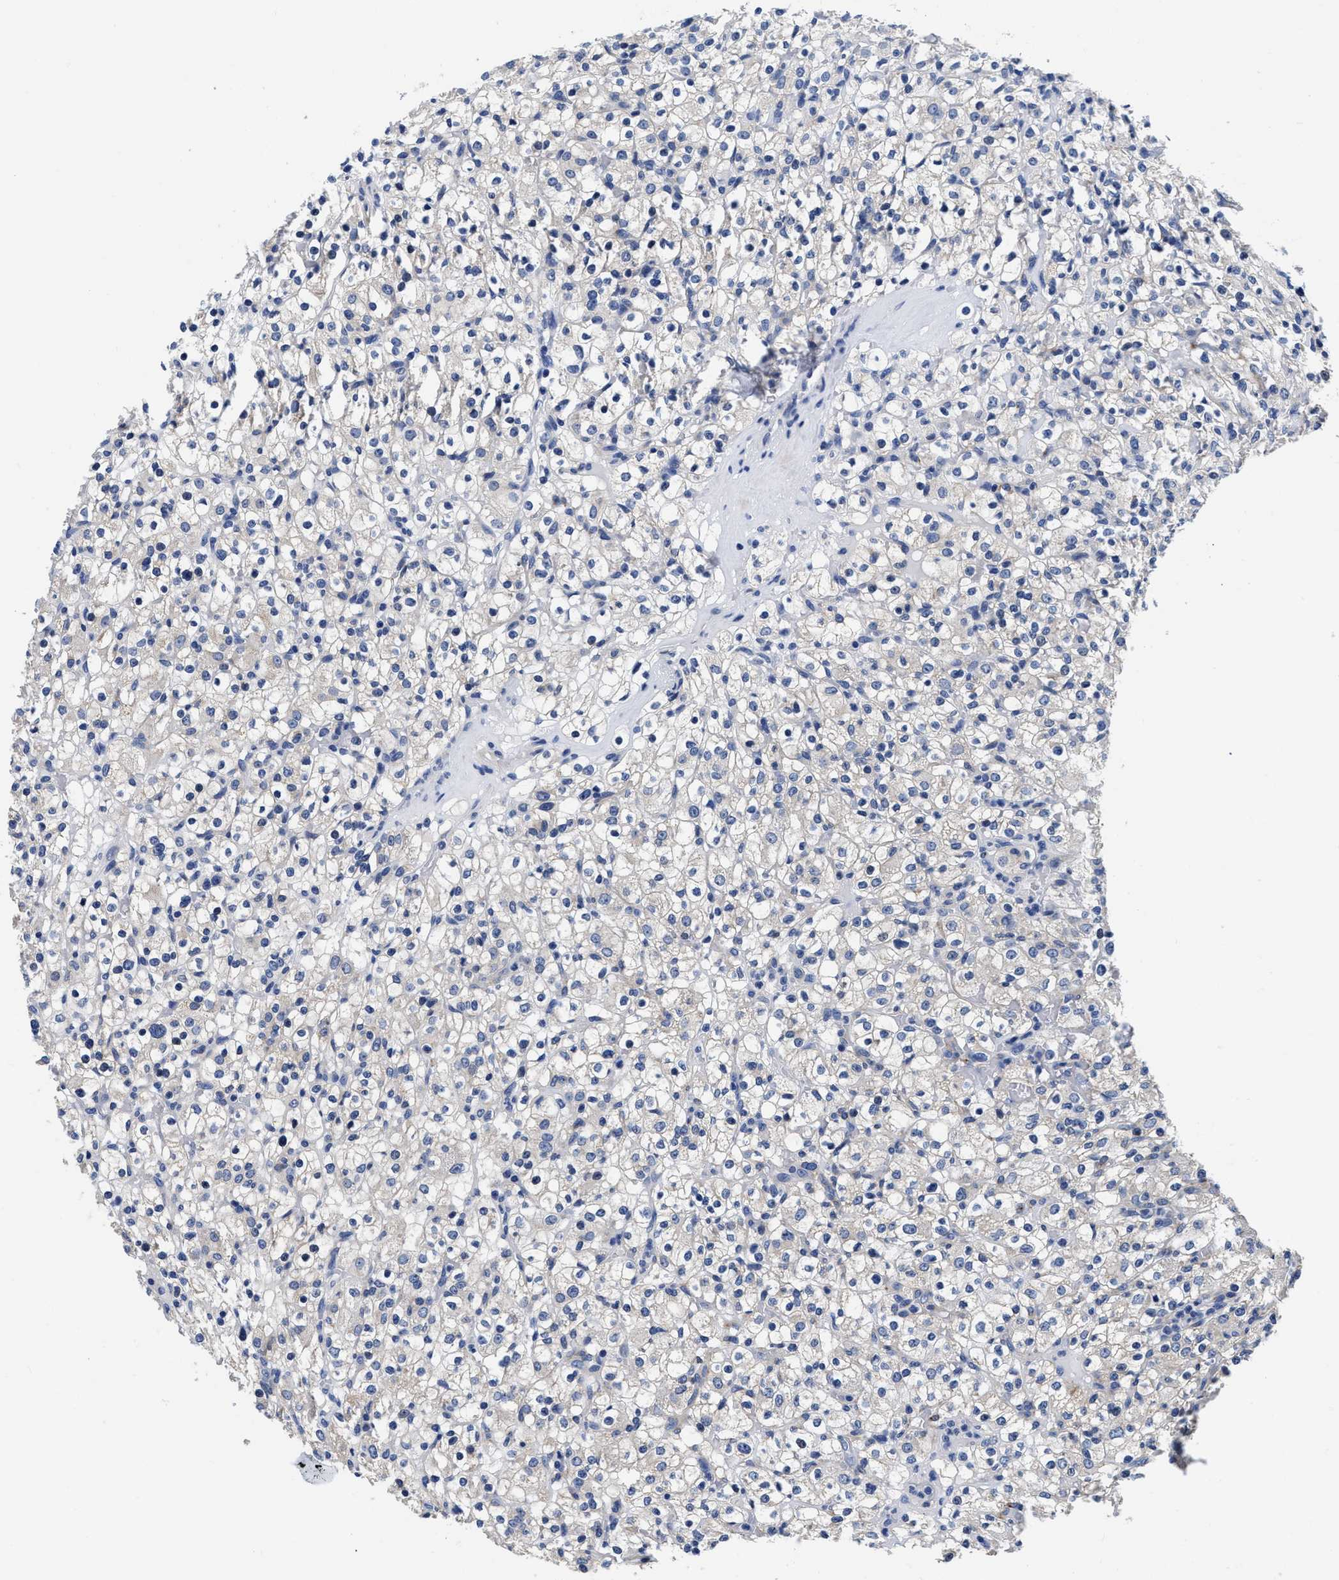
{"staining": {"intensity": "negative", "quantity": "none", "location": "none"}, "tissue": "renal cancer", "cell_type": "Tumor cells", "image_type": "cancer", "snomed": [{"axis": "morphology", "description": "Normal tissue, NOS"}, {"axis": "morphology", "description": "Adenocarcinoma, NOS"}, {"axis": "topography", "description": "Kidney"}], "caption": "IHC photomicrograph of human renal adenocarcinoma stained for a protein (brown), which exhibits no positivity in tumor cells.", "gene": "SLC35F1", "patient": {"sex": "female", "age": 72}}